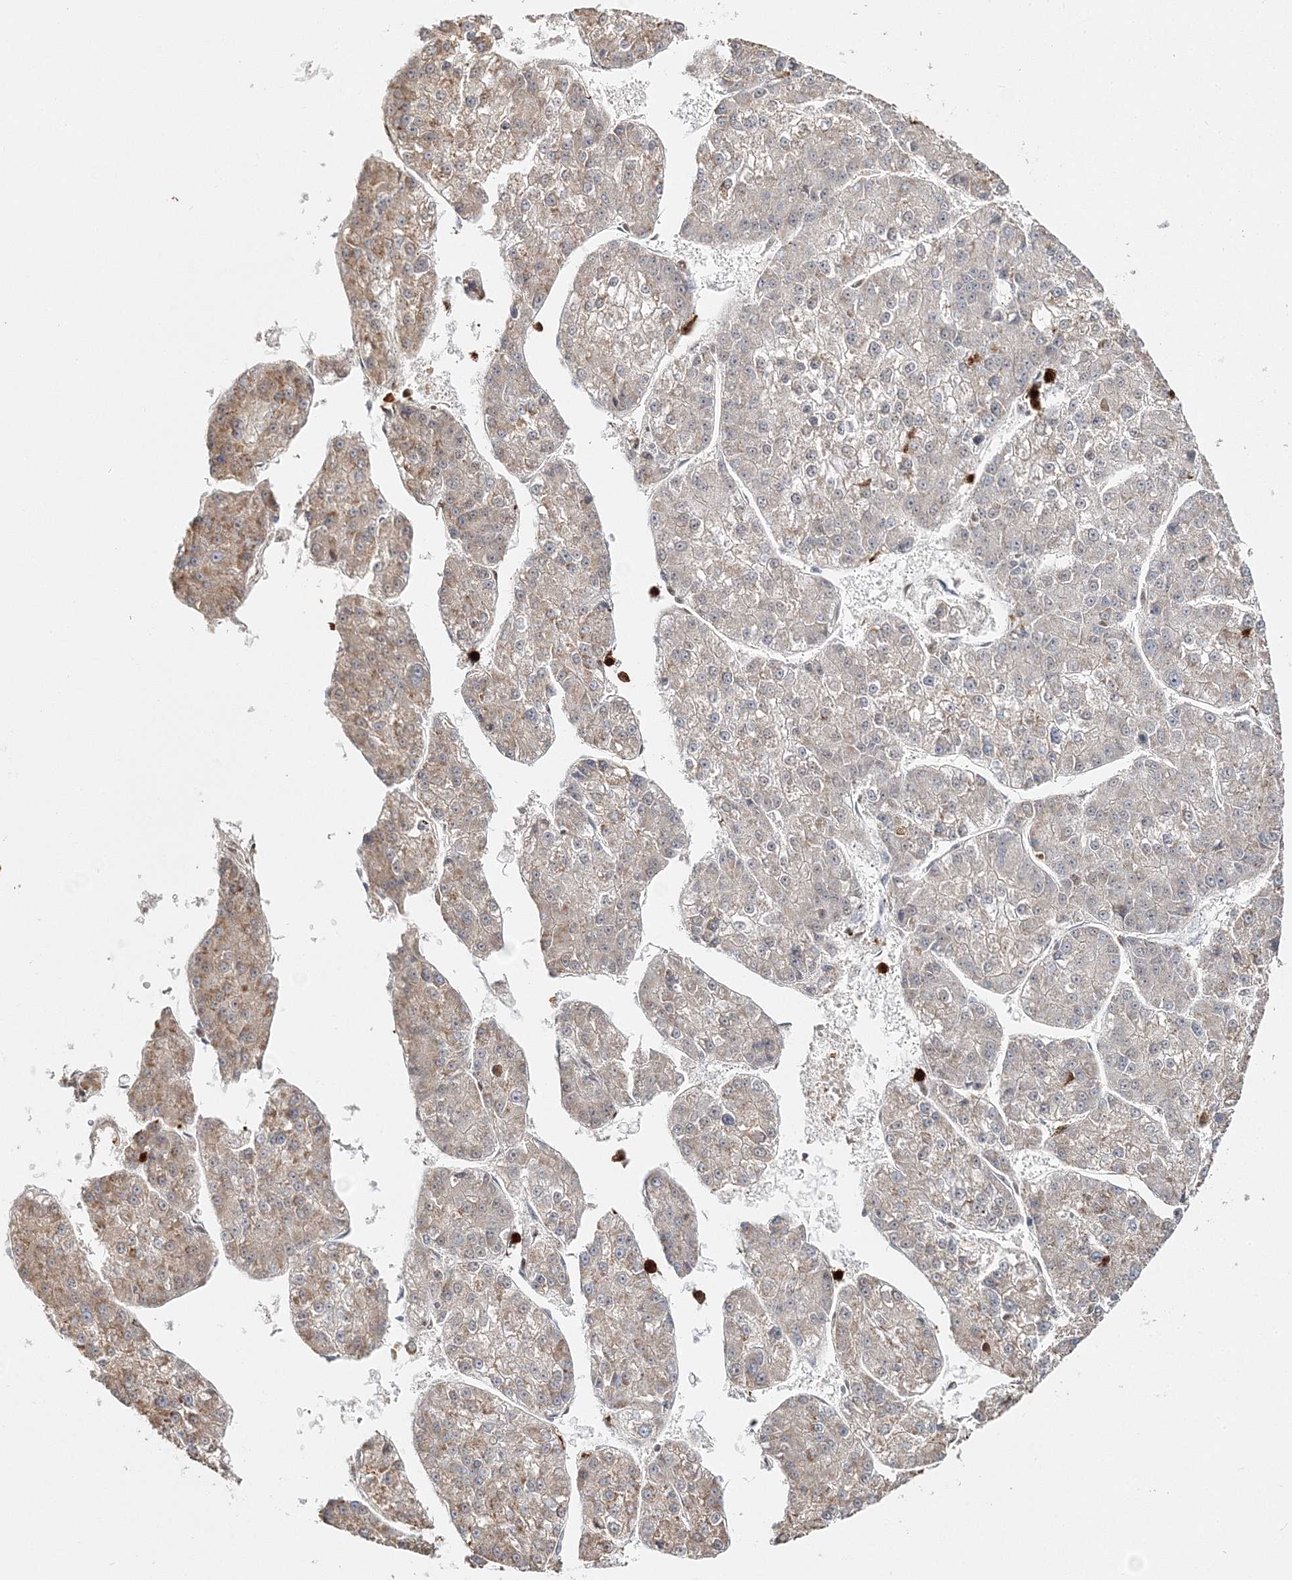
{"staining": {"intensity": "weak", "quantity": ">75%", "location": "cytoplasmic/membranous"}, "tissue": "liver cancer", "cell_type": "Tumor cells", "image_type": "cancer", "snomed": [{"axis": "morphology", "description": "Carcinoma, Hepatocellular, NOS"}, {"axis": "topography", "description": "Liver"}], "caption": "Immunohistochemical staining of human liver cancer (hepatocellular carcinoma) shows low levels of weak cytoplasmic/membranous protein staining in approximately >75% of tumor cells.", "gene": "QRICH1", "patient": {"sex": "female", "age": 73}}